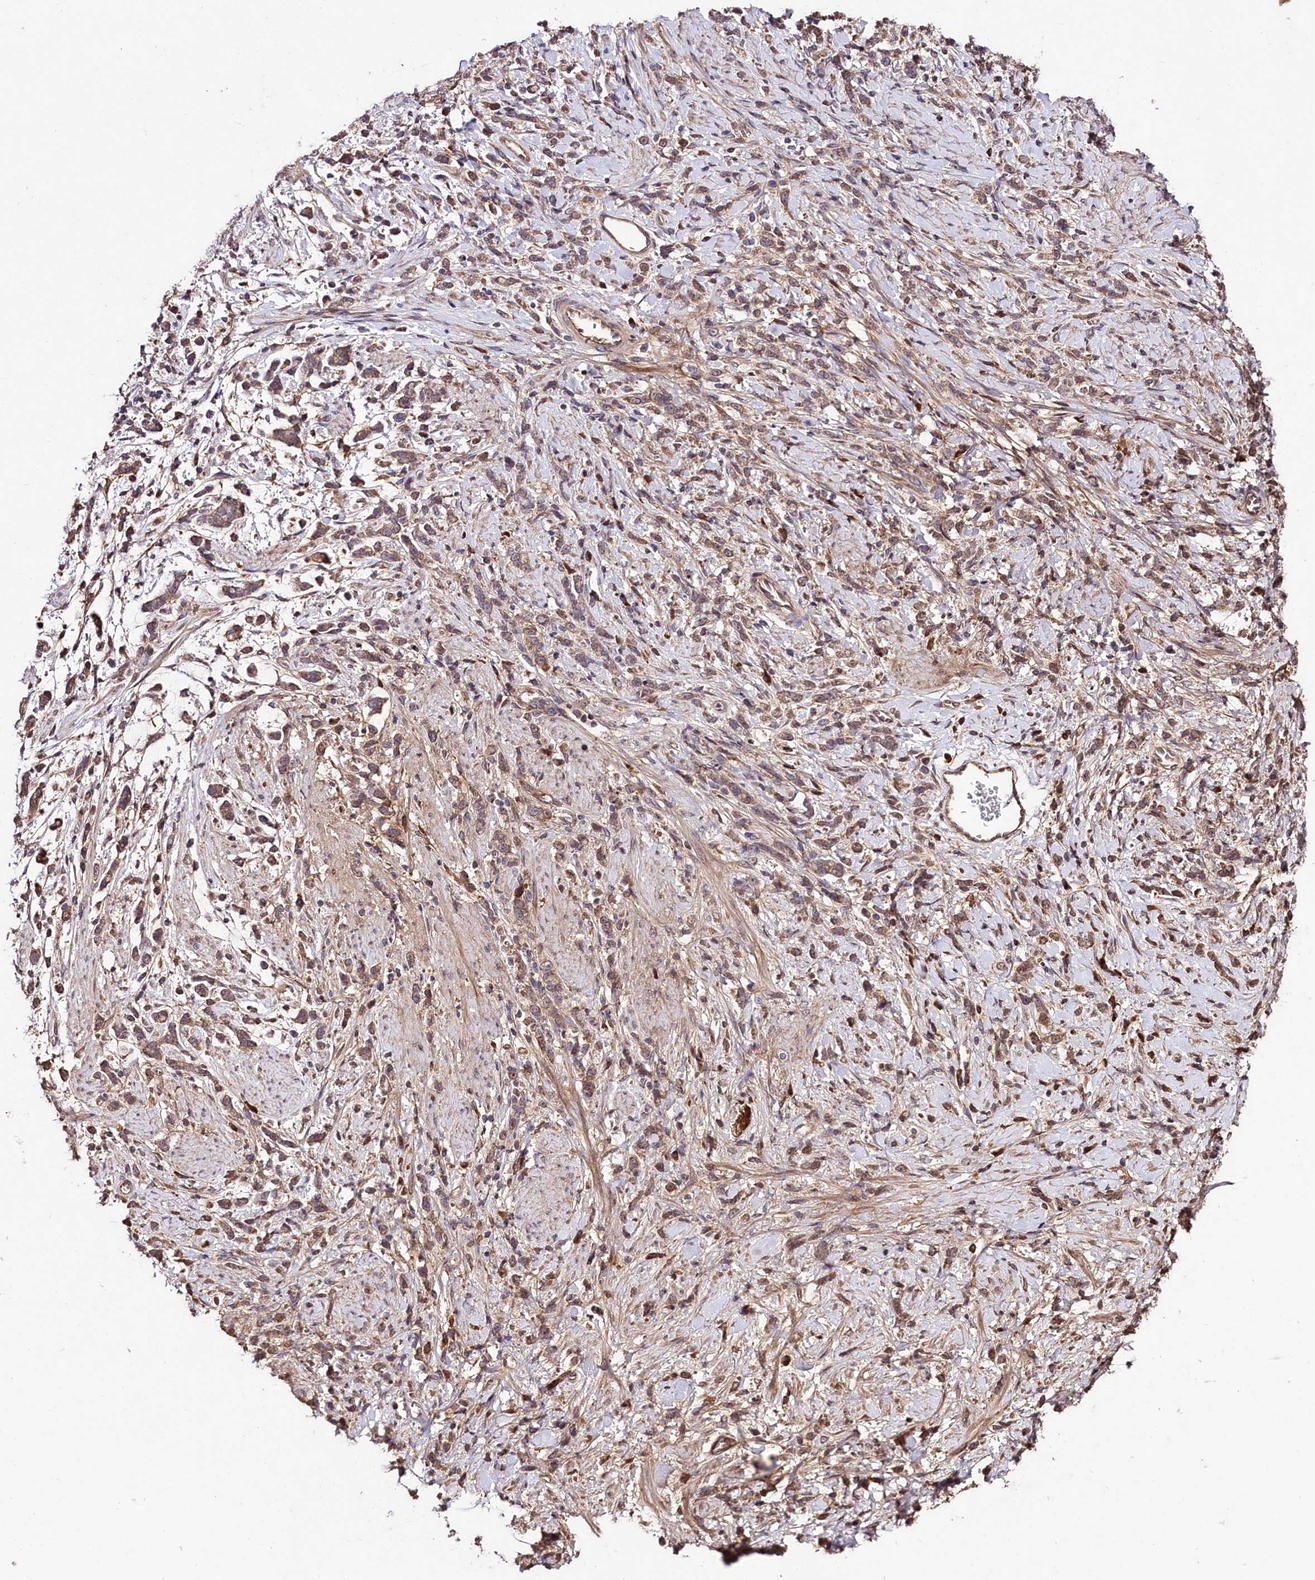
{"staining": {"intensity": "moderate", "quantity": ">75%", "location": "cytoplasmic/membranous"}, "tissue": "stomach cancer", "cell_type": "Tumor cells", "image_type": "cancer", "snomed": [{"axis": "morphology", "description": "Adenocarcinoma, NOS"}, {"axis": "topography", "description": "Stomach"}], "caption": "Human adenocarcinoma (stomach) stained with a protein marker displays moderate staining in tumor cells.", "gene": "TNPO3", "patient": {"sex": "female", "age": 60}}